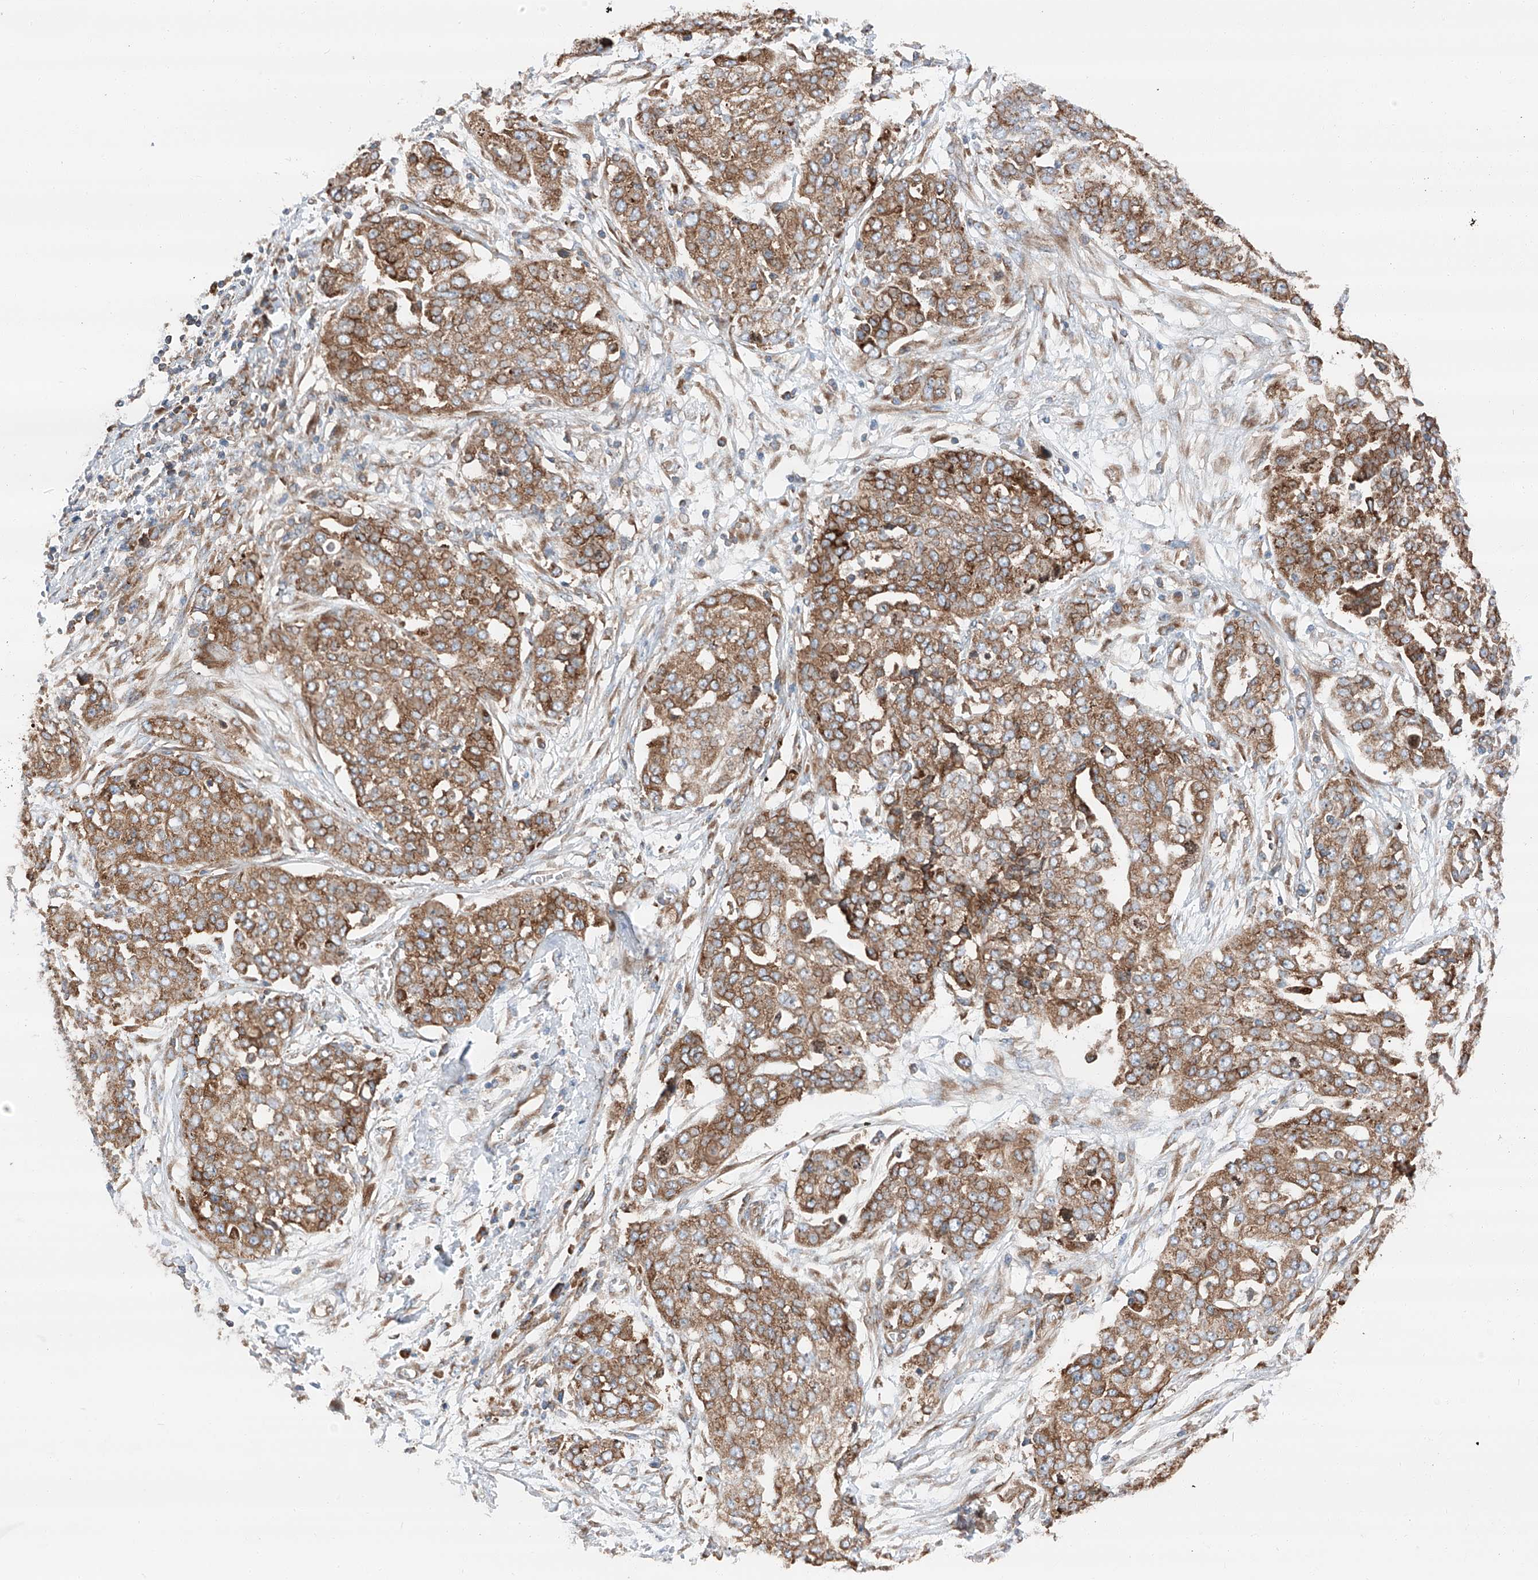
{"staining": {"intensity": "moderate", "quantity": ">75%", "location": "cytoplasmic/membranous"}, "tissue": "ovarian cancer", "cell_type": "Tumor cells", "image_type": "cancer", "snomed": [{"axis": "morphology", "description": "Cystadenocarcinoma, serous, NOS"}, {"axis": "topography", "description": "Soft tissue"}, {"axis": "topography", "description": "Ovary"}], "caption": "Immunohistochemistry (IHC) histopathology image of ovarian cancer stained for a protein (brown), which exhibits medium levels of moderate cytoplasmic/membranous expression in approximately >75% of tumor cells.", "gene": "ZC3H15", "patient": {"sex": "female", "age": 57}}